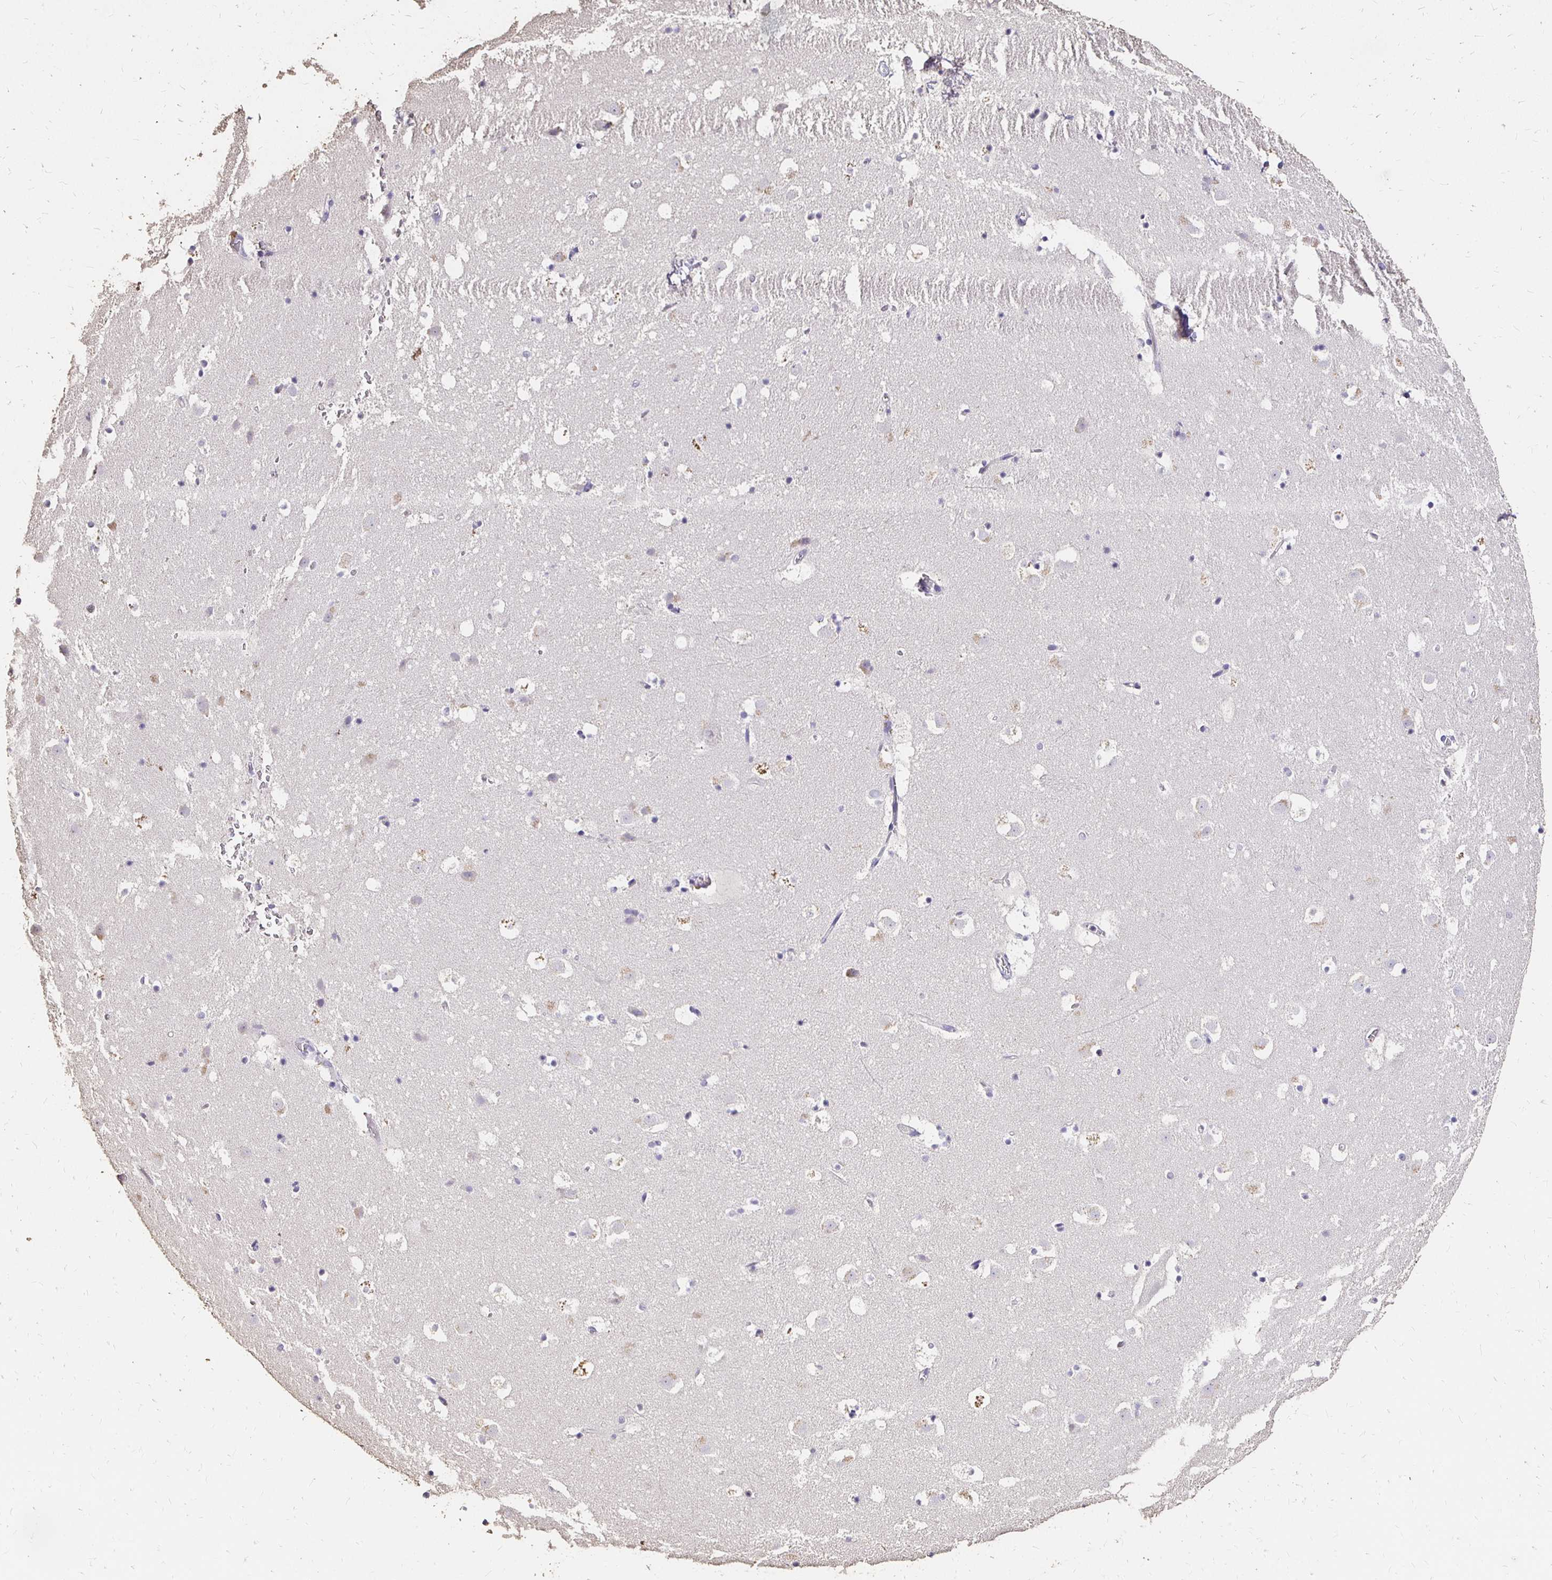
{"staining": {"intensity": "weak", "quantity": "<25%", "location": "cytoplasmic/membranous"}, "tissue": "caudate", "cell_type": "Glial cells", "image_type": "normal", "snomed": [{"axis": "morphology", "description": "Normal tissue, NOS"}, {"axis": "topography", "description": "Lateral ventricle wall"}], "caption": "This image is of benign caudate stained with IHC to label a protein in brown with the nuclei are counter-stained blue. There is no staining in glial cells.", "gene": "UGT1A6", "patient": {"sex": "male", "age": 37}}